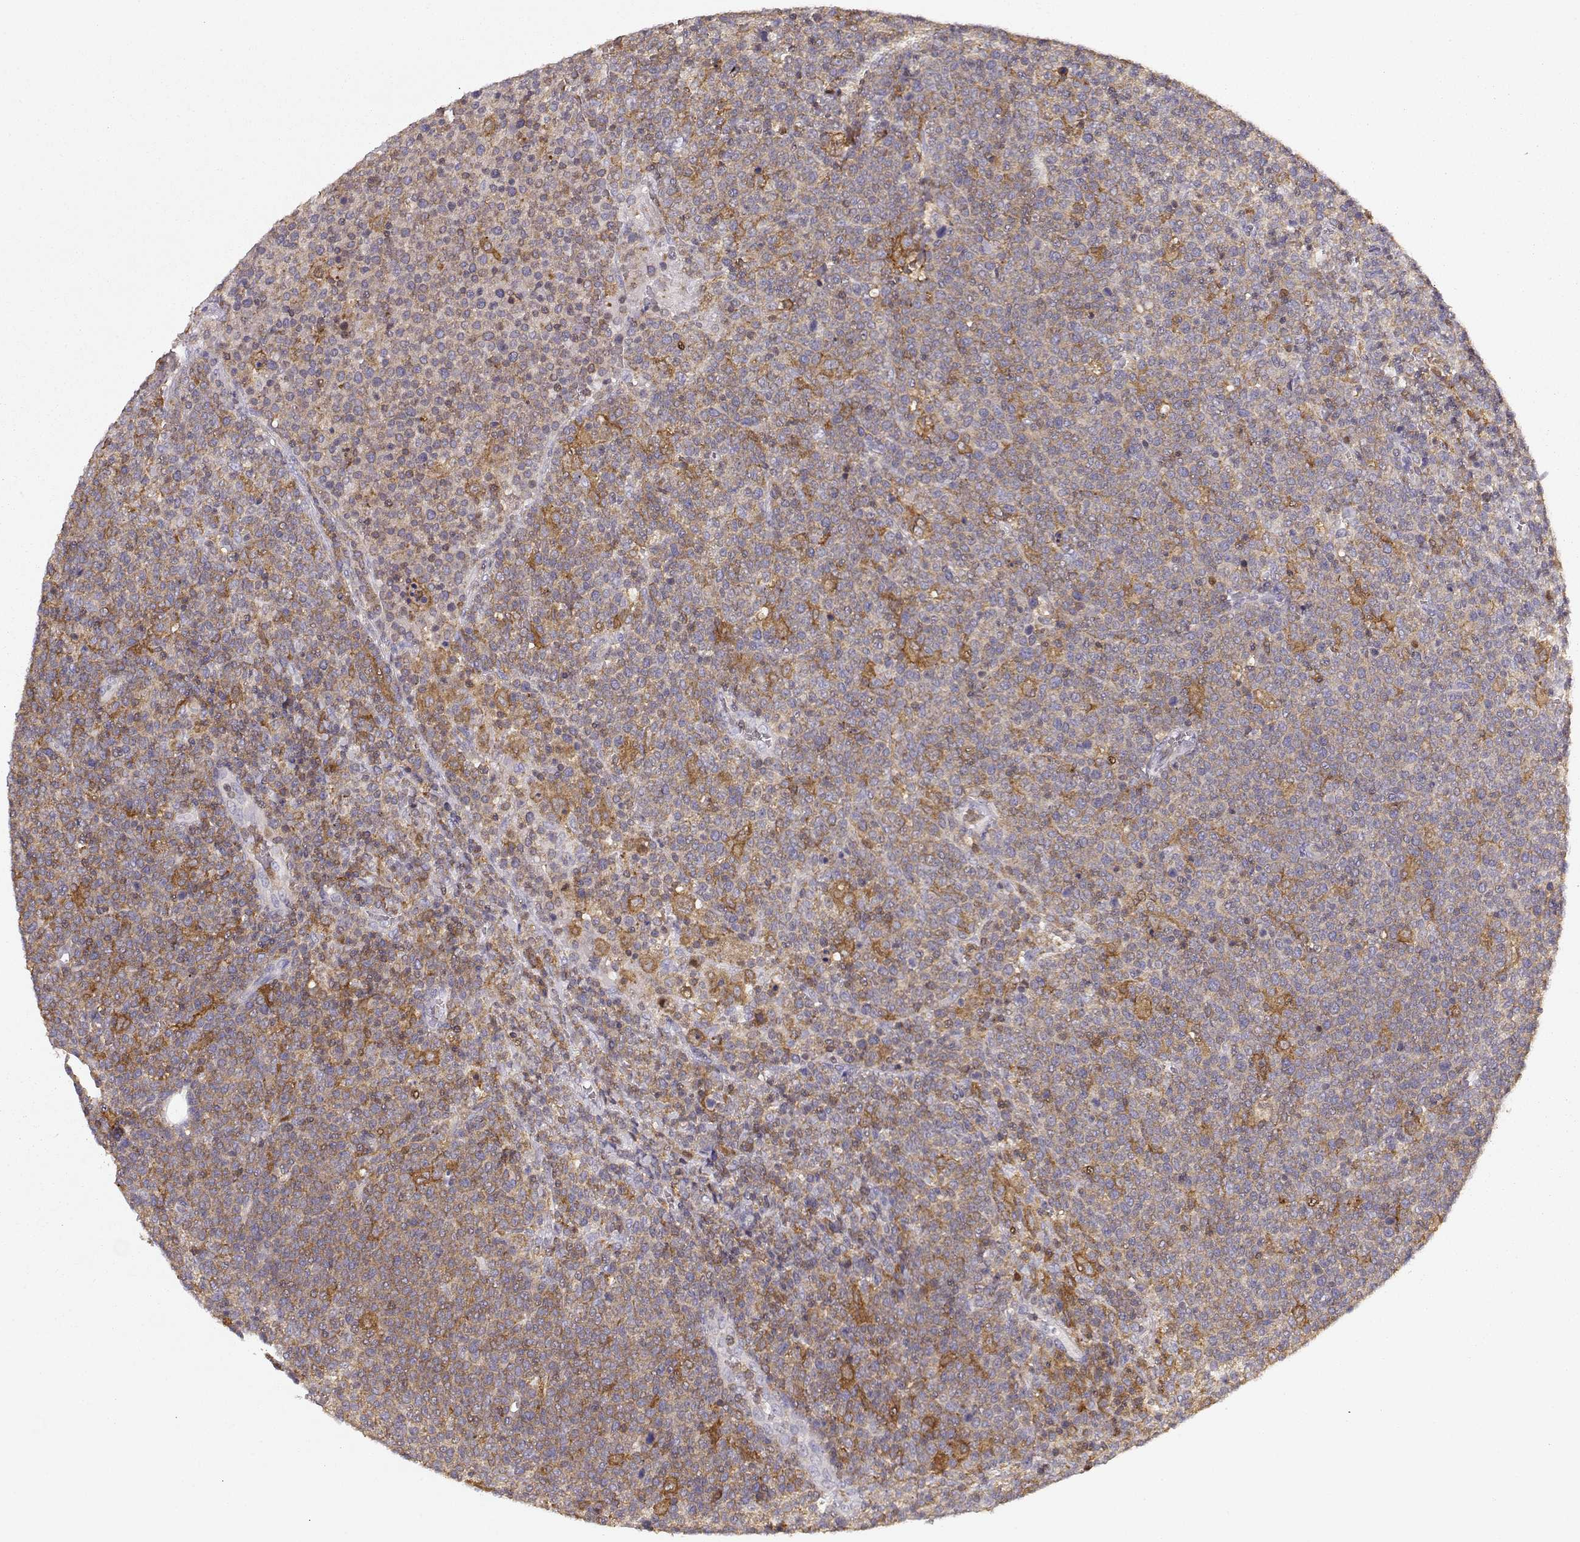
{"staining": {"intensity": "moderate", "quantity": ">75%", "location": "cytoplasmic/membranous"}, "tissue": "lymphoma", "cell_type": "Tumor cells", "image_type": "cancer", "snomed": [{"axis": "morphology", "description": "Malignant lymphoma, non-Hodgkin's type, High grade"}, {"axis": "topography", "description": "Lymph node"}], "caption": "Lymphoma stained with a protein marker exhibits moderate staining in tumor cells.", "gene": "VAV1", "patient": {"sex": "male", "age": 61}}